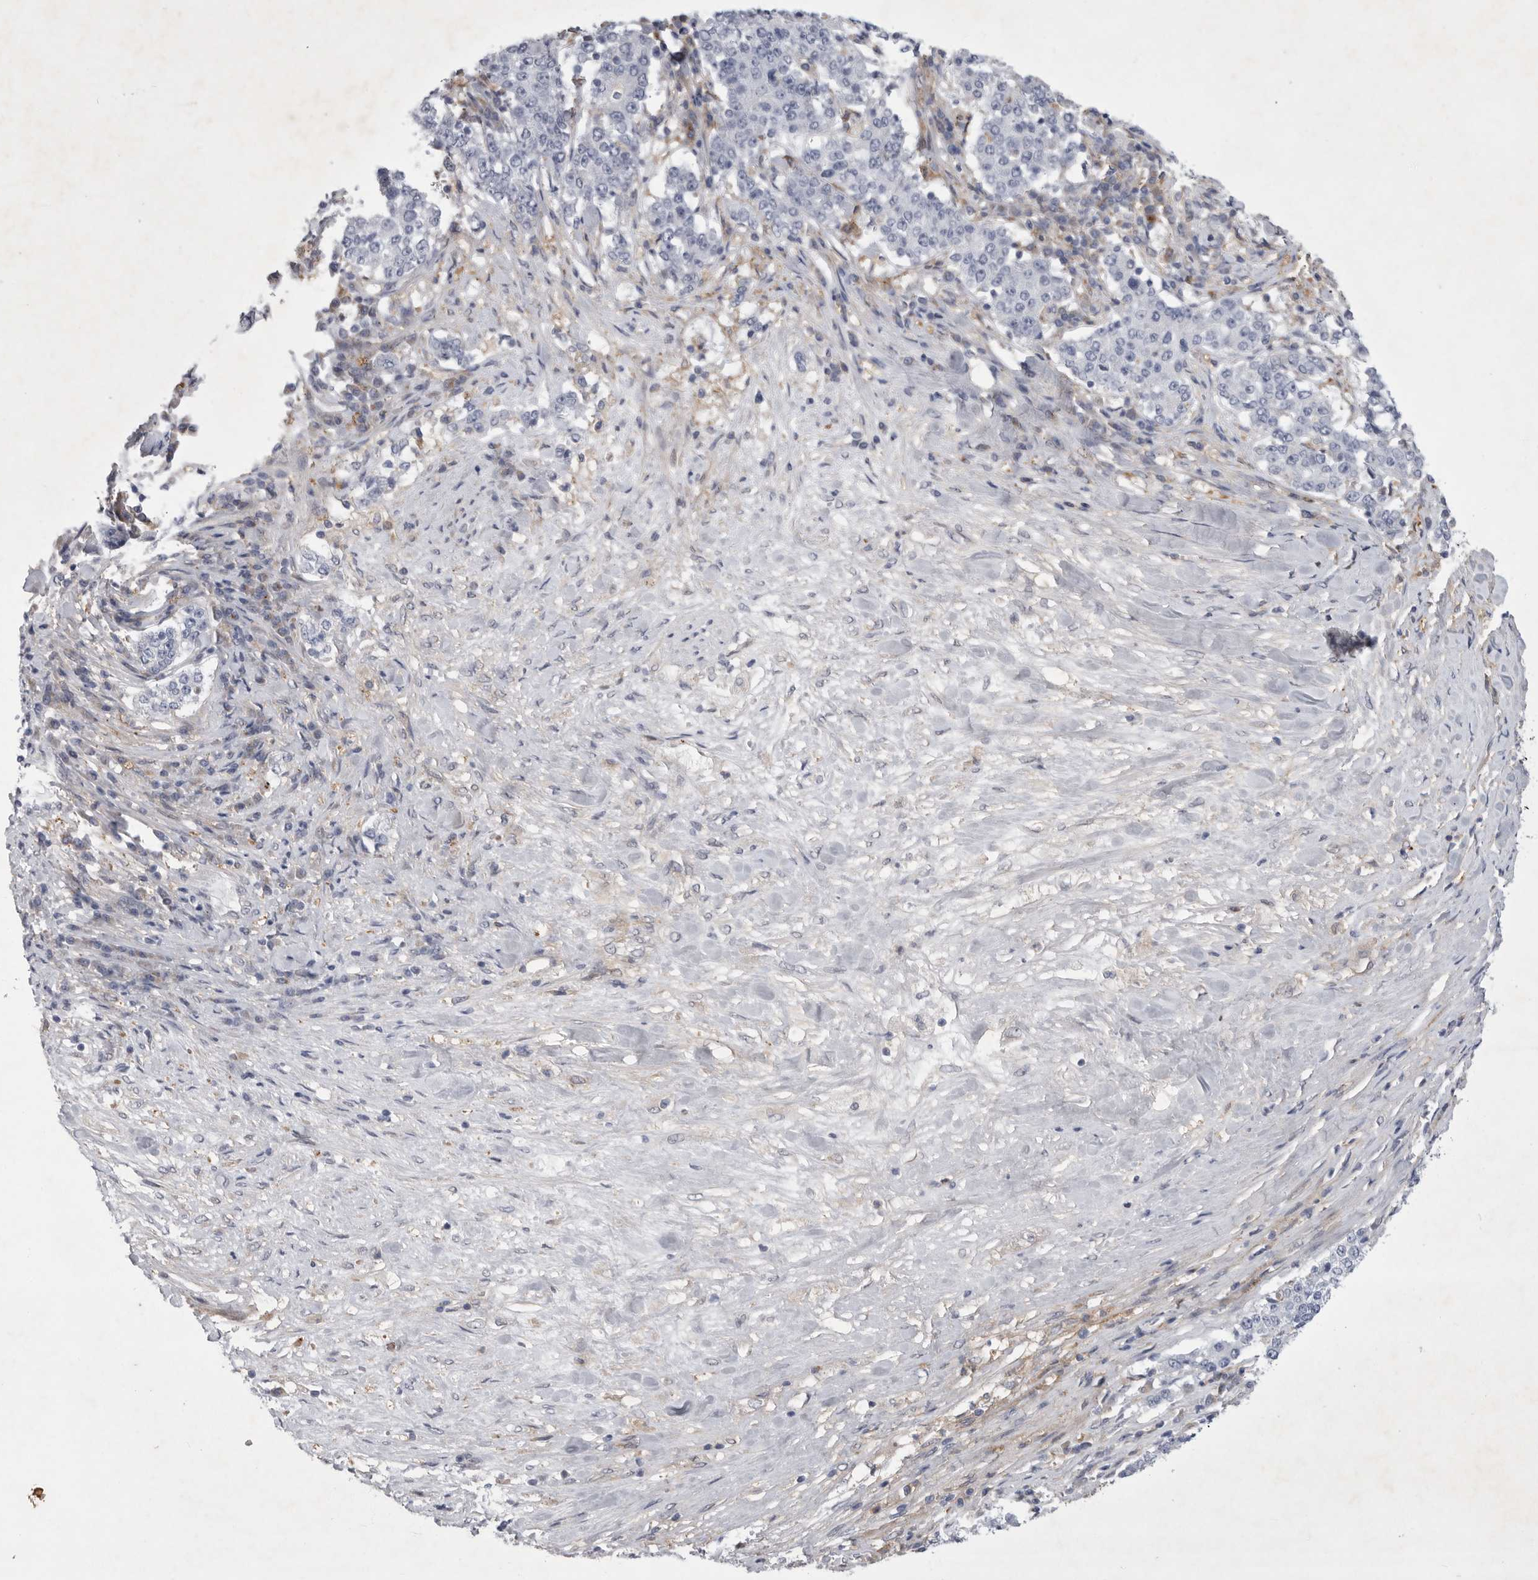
{"staining": {"intensity": "negative", "quantity": "none", "location": "none"}, "tissue": "stomach cancer", "cell_type": "Tumor cells", "image_type": "cancer", "snomed": [{"axis": "morphology", "description": "Adenocarcinoma, NOS"}, {"axis": "topography", "description": "Stomach"}], "caption": "Image shows no significant protein expression in tumor cells of adenocarcinoma (stomach).", "gene": "SIGLEC10", "patient": {"sex": "male", "age": 59}}